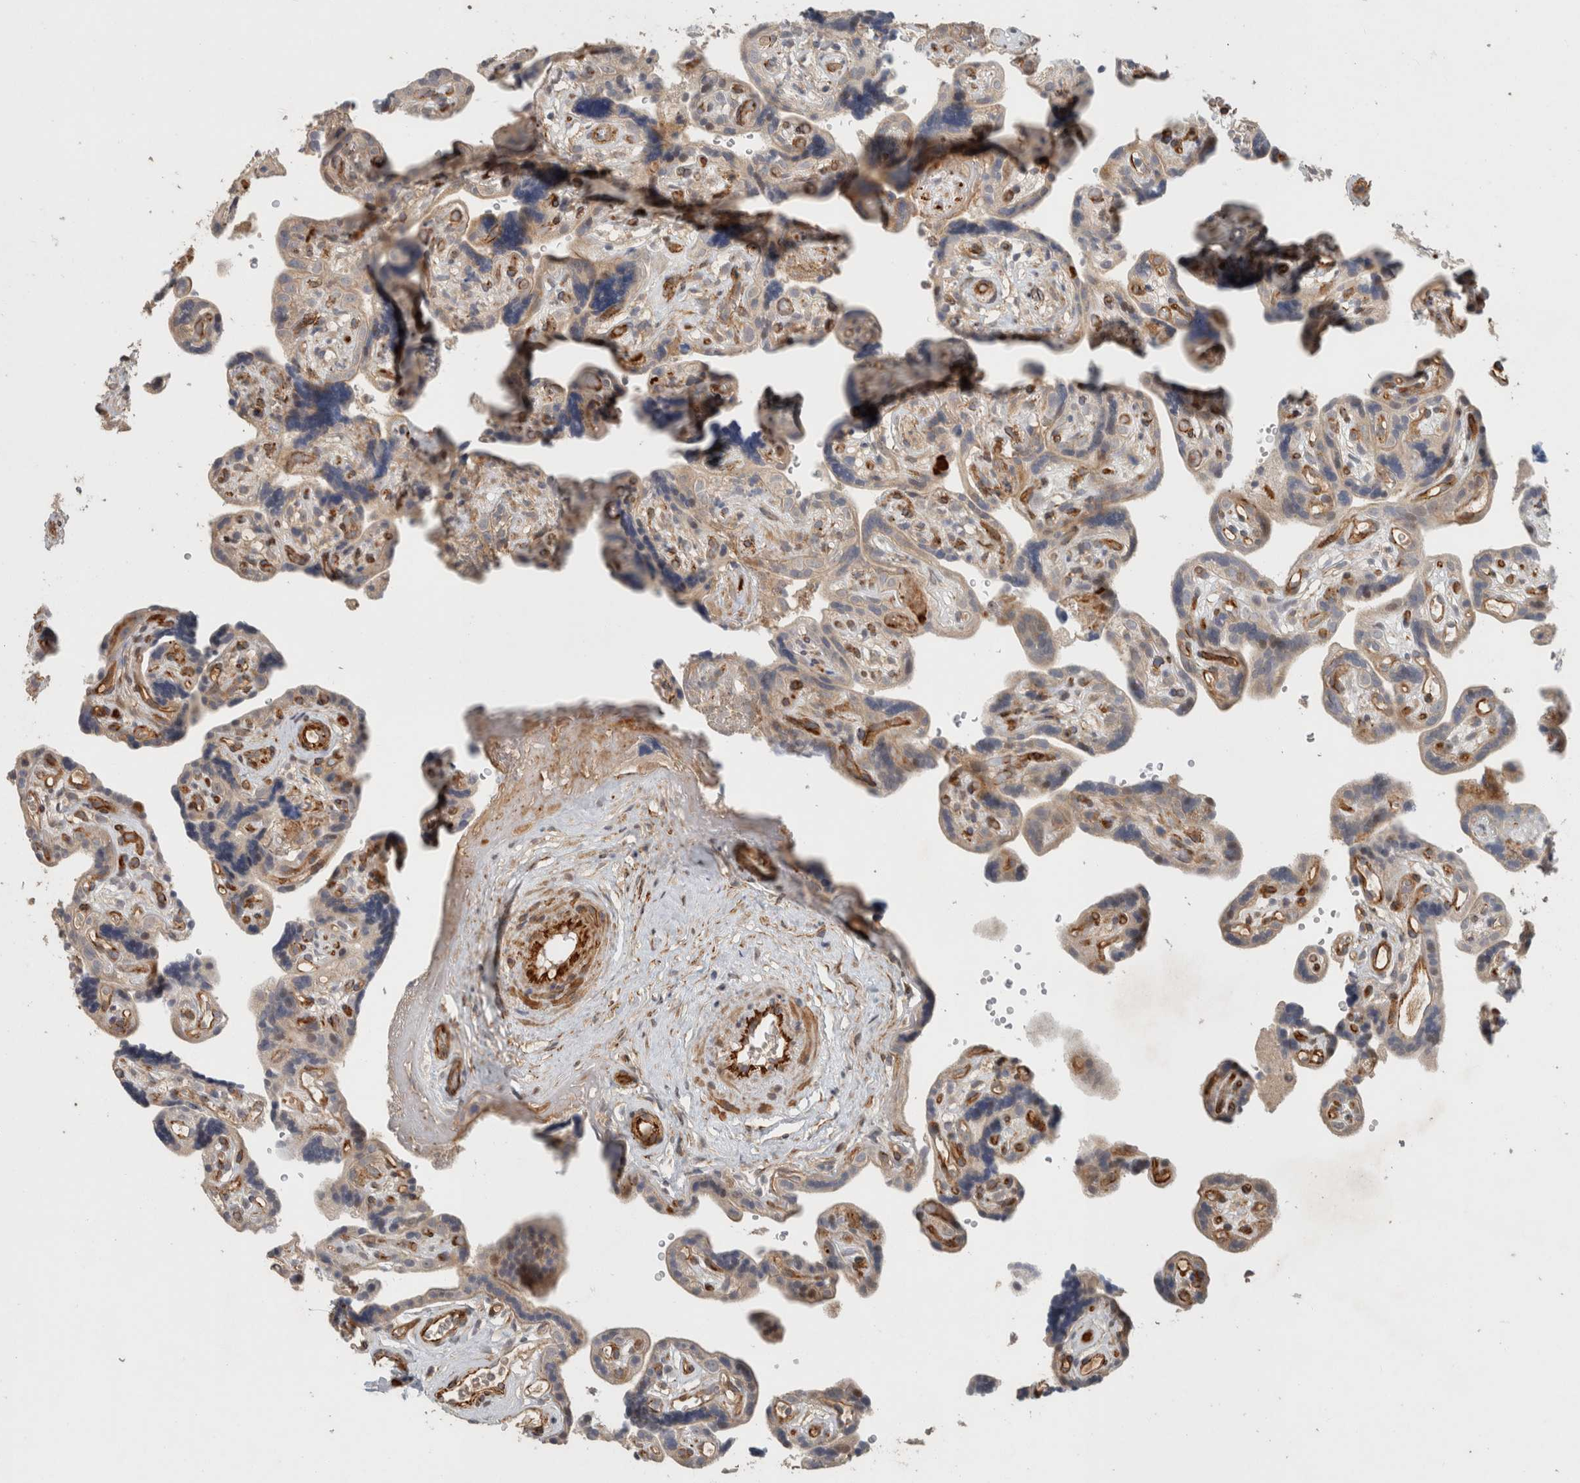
{"staining": {"intensity": "moderate", "quantity": ">75%", "location": "cytoplasmic/membranous"}, "tissue": "placenta", "cell_type": "Decidual cells", "image_type": "normal", "snomed": [{"axis": "morphology", "description": "Normal tissue, NOS"}, {"axis": "topography", "description": "Placenta"}], "caption": "Immunohistochemistry (IHC) of unremarkable human placenta displays medium levels of moderate cytoplasmic/membranous positivity in about >75% of decidual cells. (DAB = brown stain, brightfield microscopy at high magnification).", "gene": "SIPA1L2", "patient": {"sex": "female", "age": 30}}